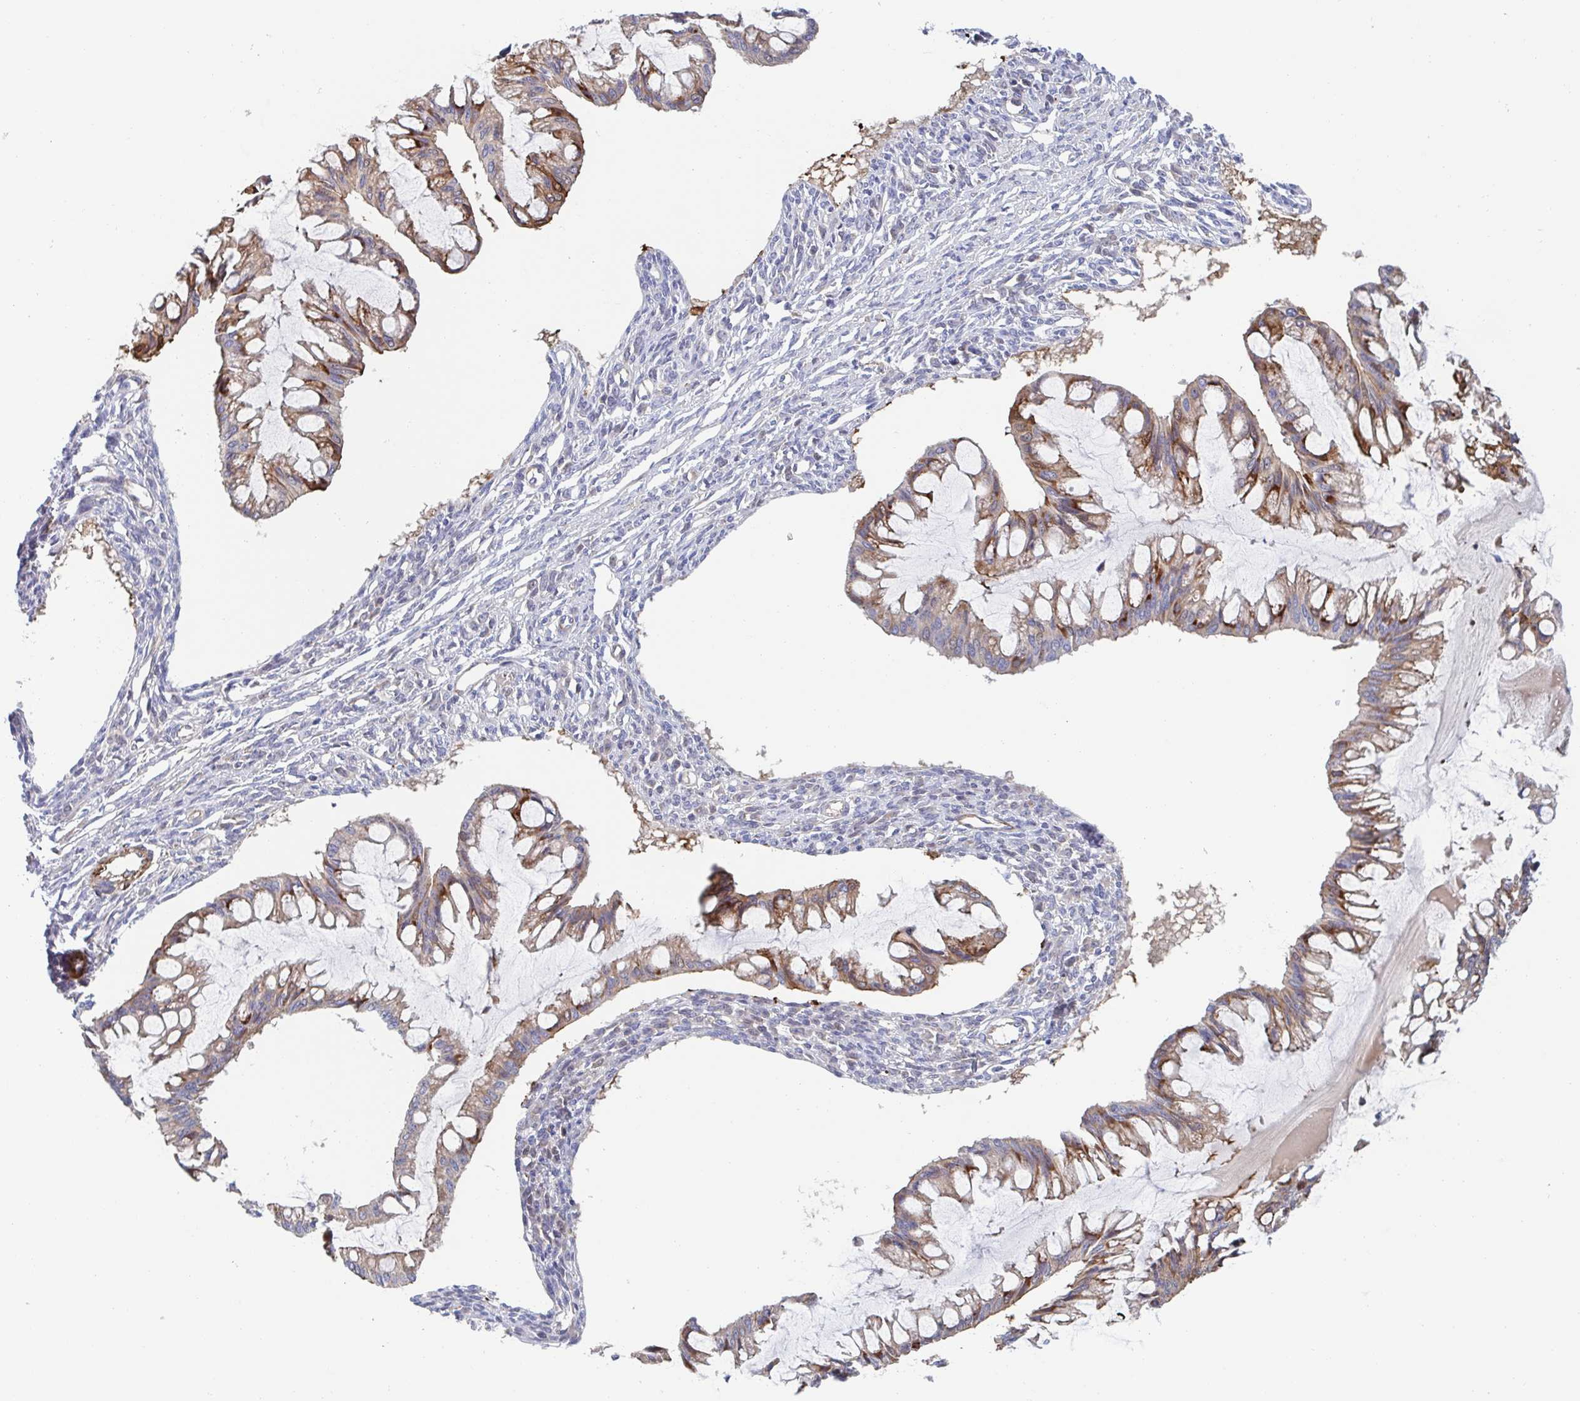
{"staining": {"intensity": "moderate", "quantity": "25%-75%", "location": "cytoplasmic/membranous"}, "tissue": "ovarian cancer", "cell_type": "Tumor cells", "image_type": "cancer", "snomed": [{"axis": "morphology", "description": "Cystadenocarcinoma, mucinous, NOS"}, {"axis": "topography", "description": "Ovary"}], "caption": "Immunohistochemistry (IHC) image of human ovarian cancer (mucinous cystadenocarcinoma) stained for a protein (brown), which shows medium levels of moderate cytoplasmic/membranous expression in approximately 25%-75% of tumor cells.", "gene": "KLC3", "patient": {"sex": "female", "age": 73}}